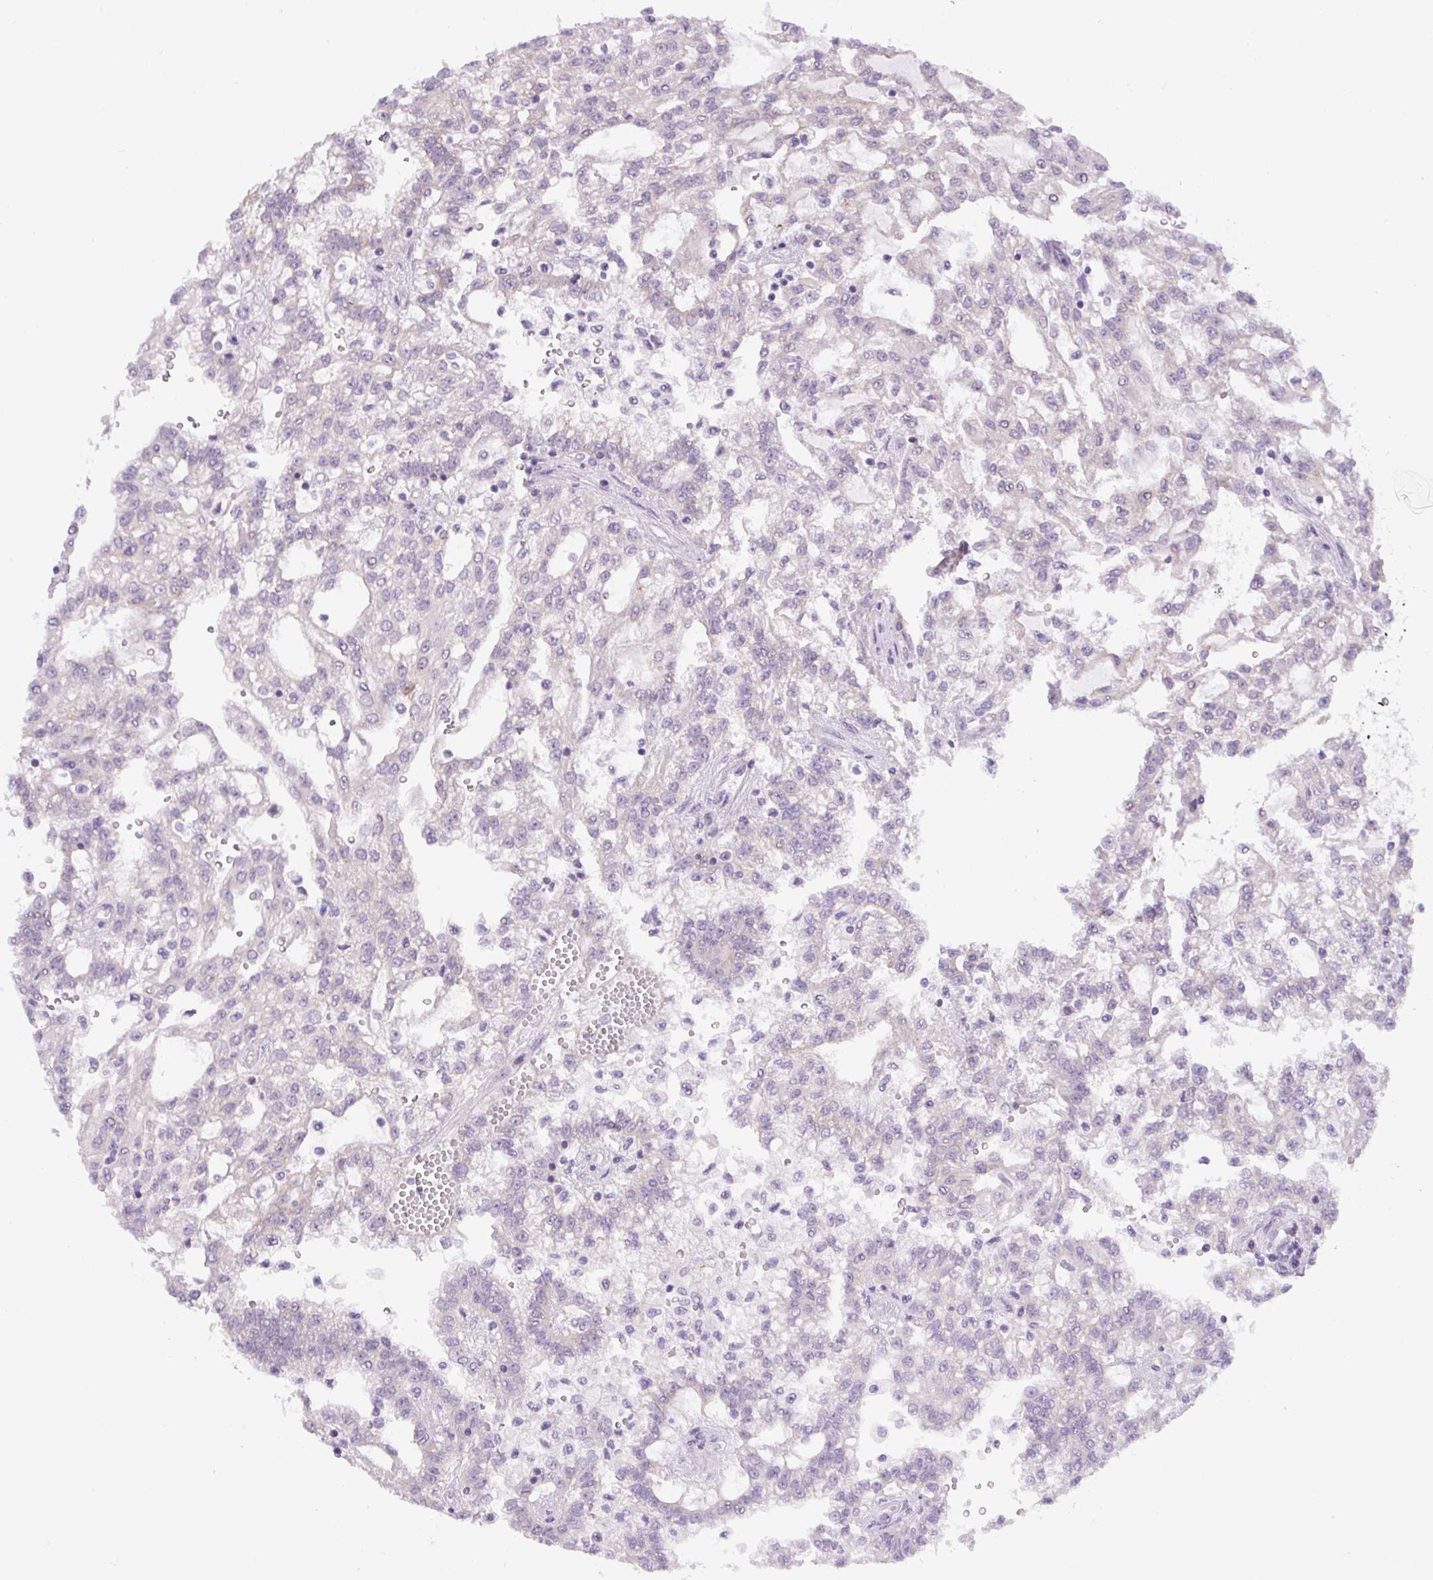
{"staining": {"intensity": "weak", "quantity": "<25%", "location": "nuclear"}, "tissue": "renal cancer", "cell_type": "Tumor cells", "image_type": "cancer", "snomed": [{"axis": "morphology", "description": "Adenocarcinoma, NOS"}, {"axis": "topography", "description": "Kidney"}], "caption": "There is no significant expression in tumor cells of renal cancer. The staining was performed using DAB (3,3'-diaminobenzidine) to visualize the protein expression in brown, while the nuclei were stained in blue with hematoxylin (Magnification: 20x).", "gene": "ADAMTS19", "patient": {"sex": "male", "age": 63}}